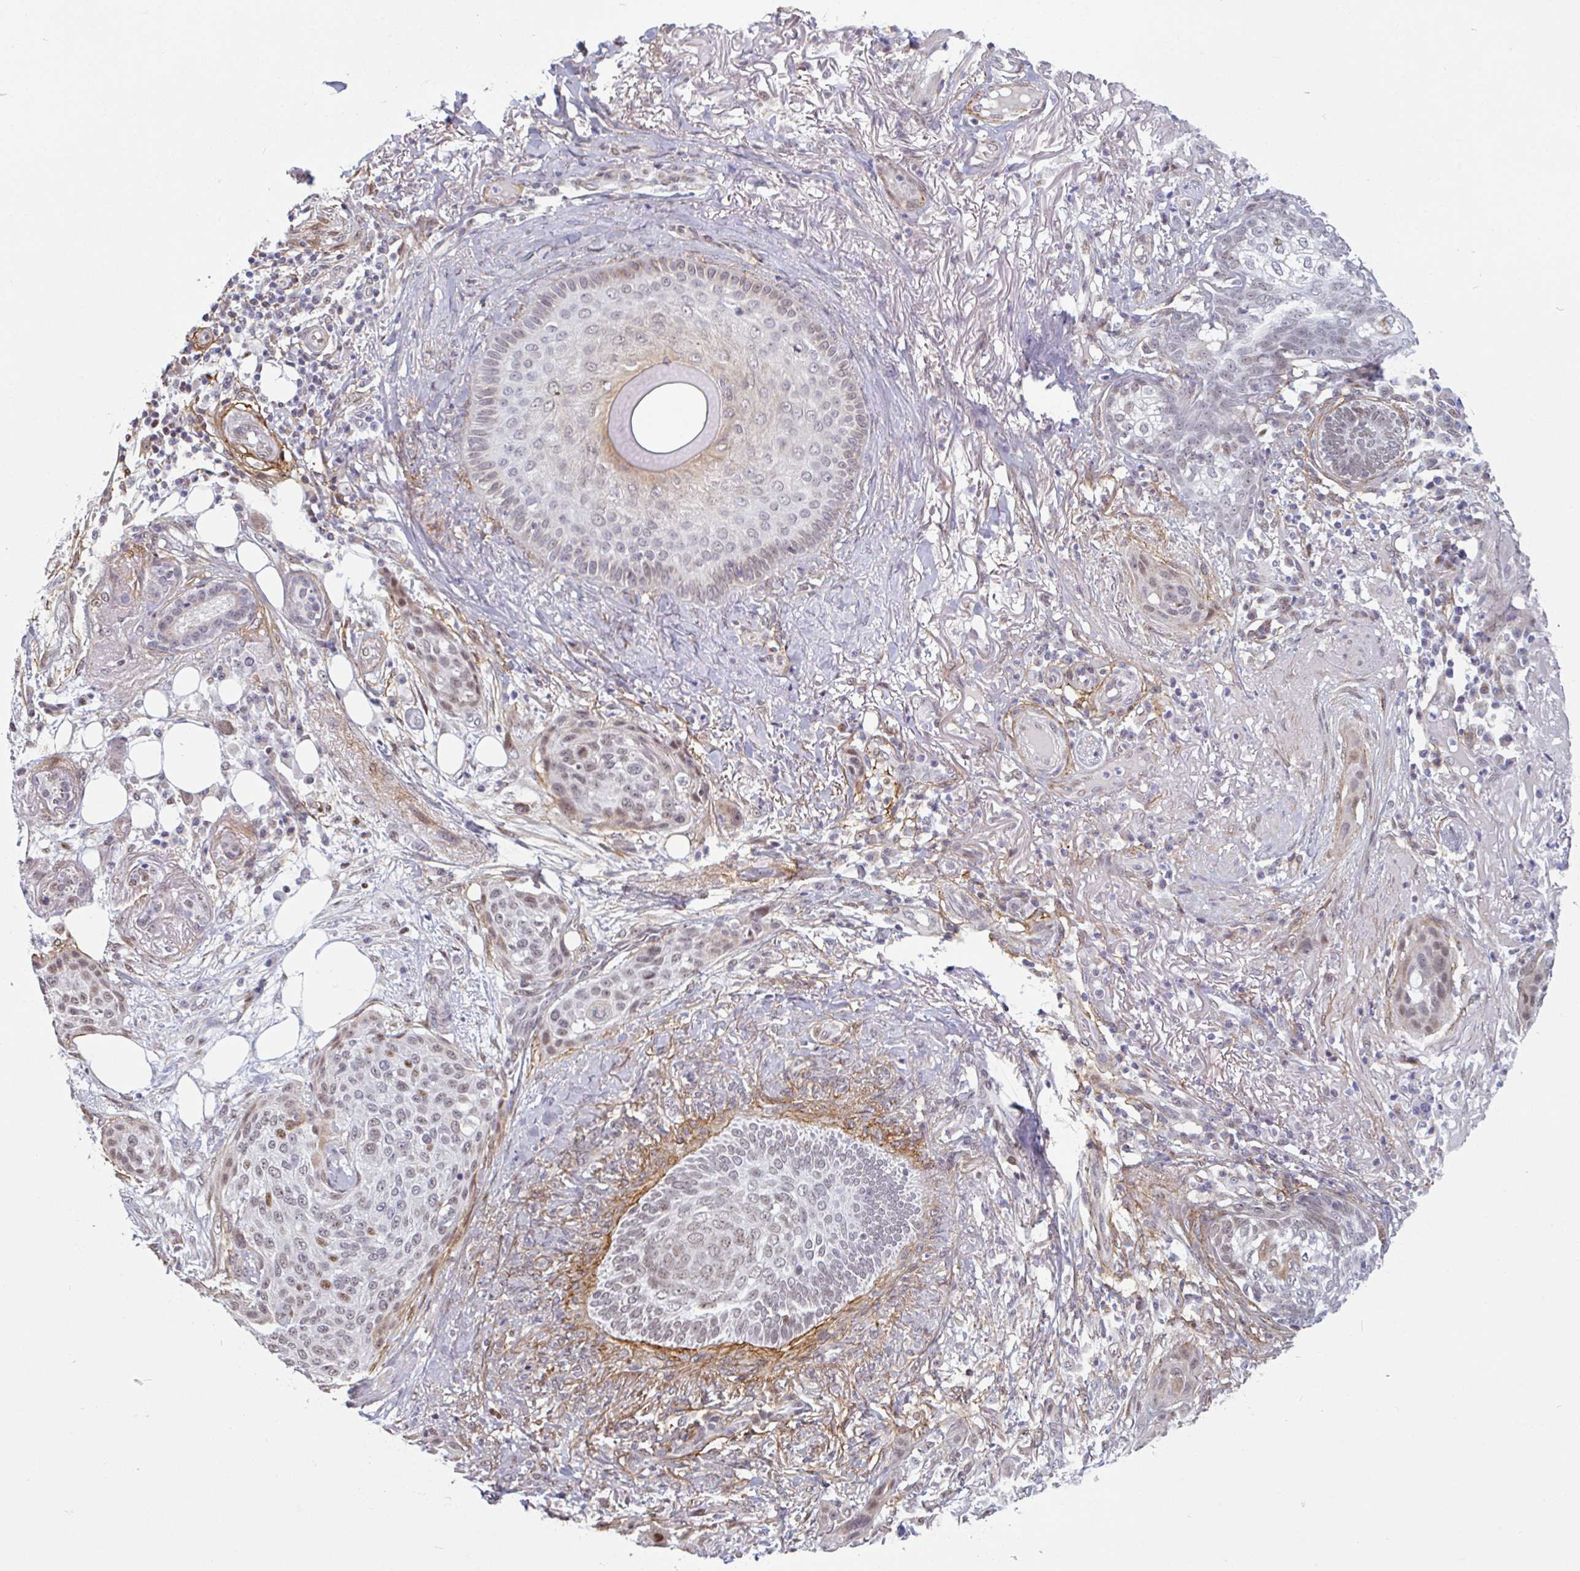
{"staining": {"intensity": "moderate", "quantity": "<25%", "location": "nuclear"}, "tissue": "skin cancer", "cell_type": "Tumor cells", "image_type": "cancer", "snomed": [{"axis": "morphology", "description": "Squamous cell carcinoma, NOS"}, {"axis": "topography", "description": "Skin"}], "caption": "The histopathology image displays a brown stain indicating the presence of a protein in the nuclear of tumor cells in skin cancer.", "gene": "TMEM119", "patient": {"sex": "female", "age": 87}}